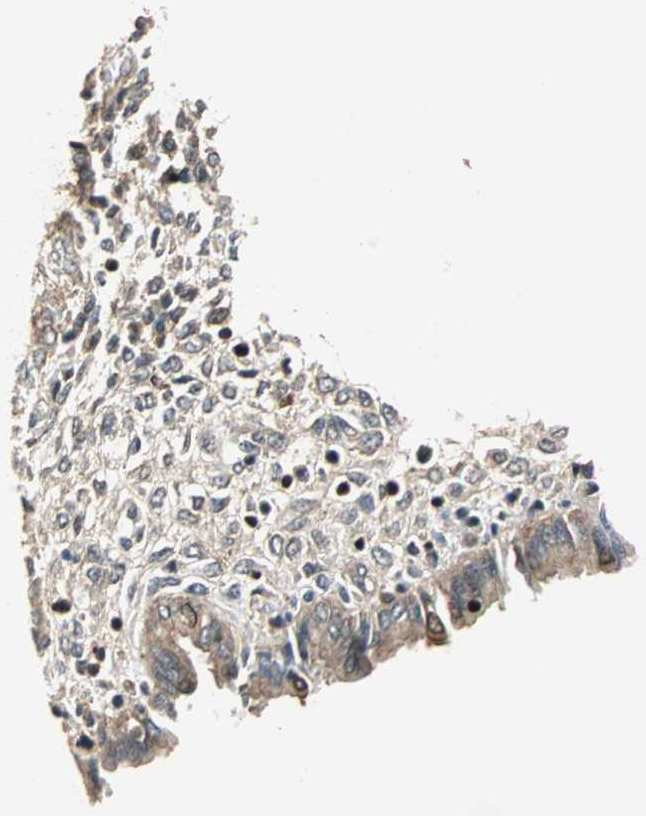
{"staining": {"intensity": "weak", "quantity": "25%-75%", "location": "cytoplasmic/membranous"}, "tissue": "endometrium", "cell_type": "Cells in endometrial stroma", "image_type": "normal", "snomed": [{"axis": "morphology", "description": "Normal tissue, NOS"}, {"axis": "topography", "description": "Endometrium"}], "caption": "Protein staining demonstrates weak cytoplasmic/membranous staining in about 25%-75% of cells in endometrial stroma in normal endometrium. The staining was performed using DAB (3,3'-diaminobenzidine) to visualize the protein expression in brown, while the nuclei were stained in blue with hematoxylin (Magnification: 20x).", "gene": "ZBED9", "patient": {"sex": "female", "age": 33}}